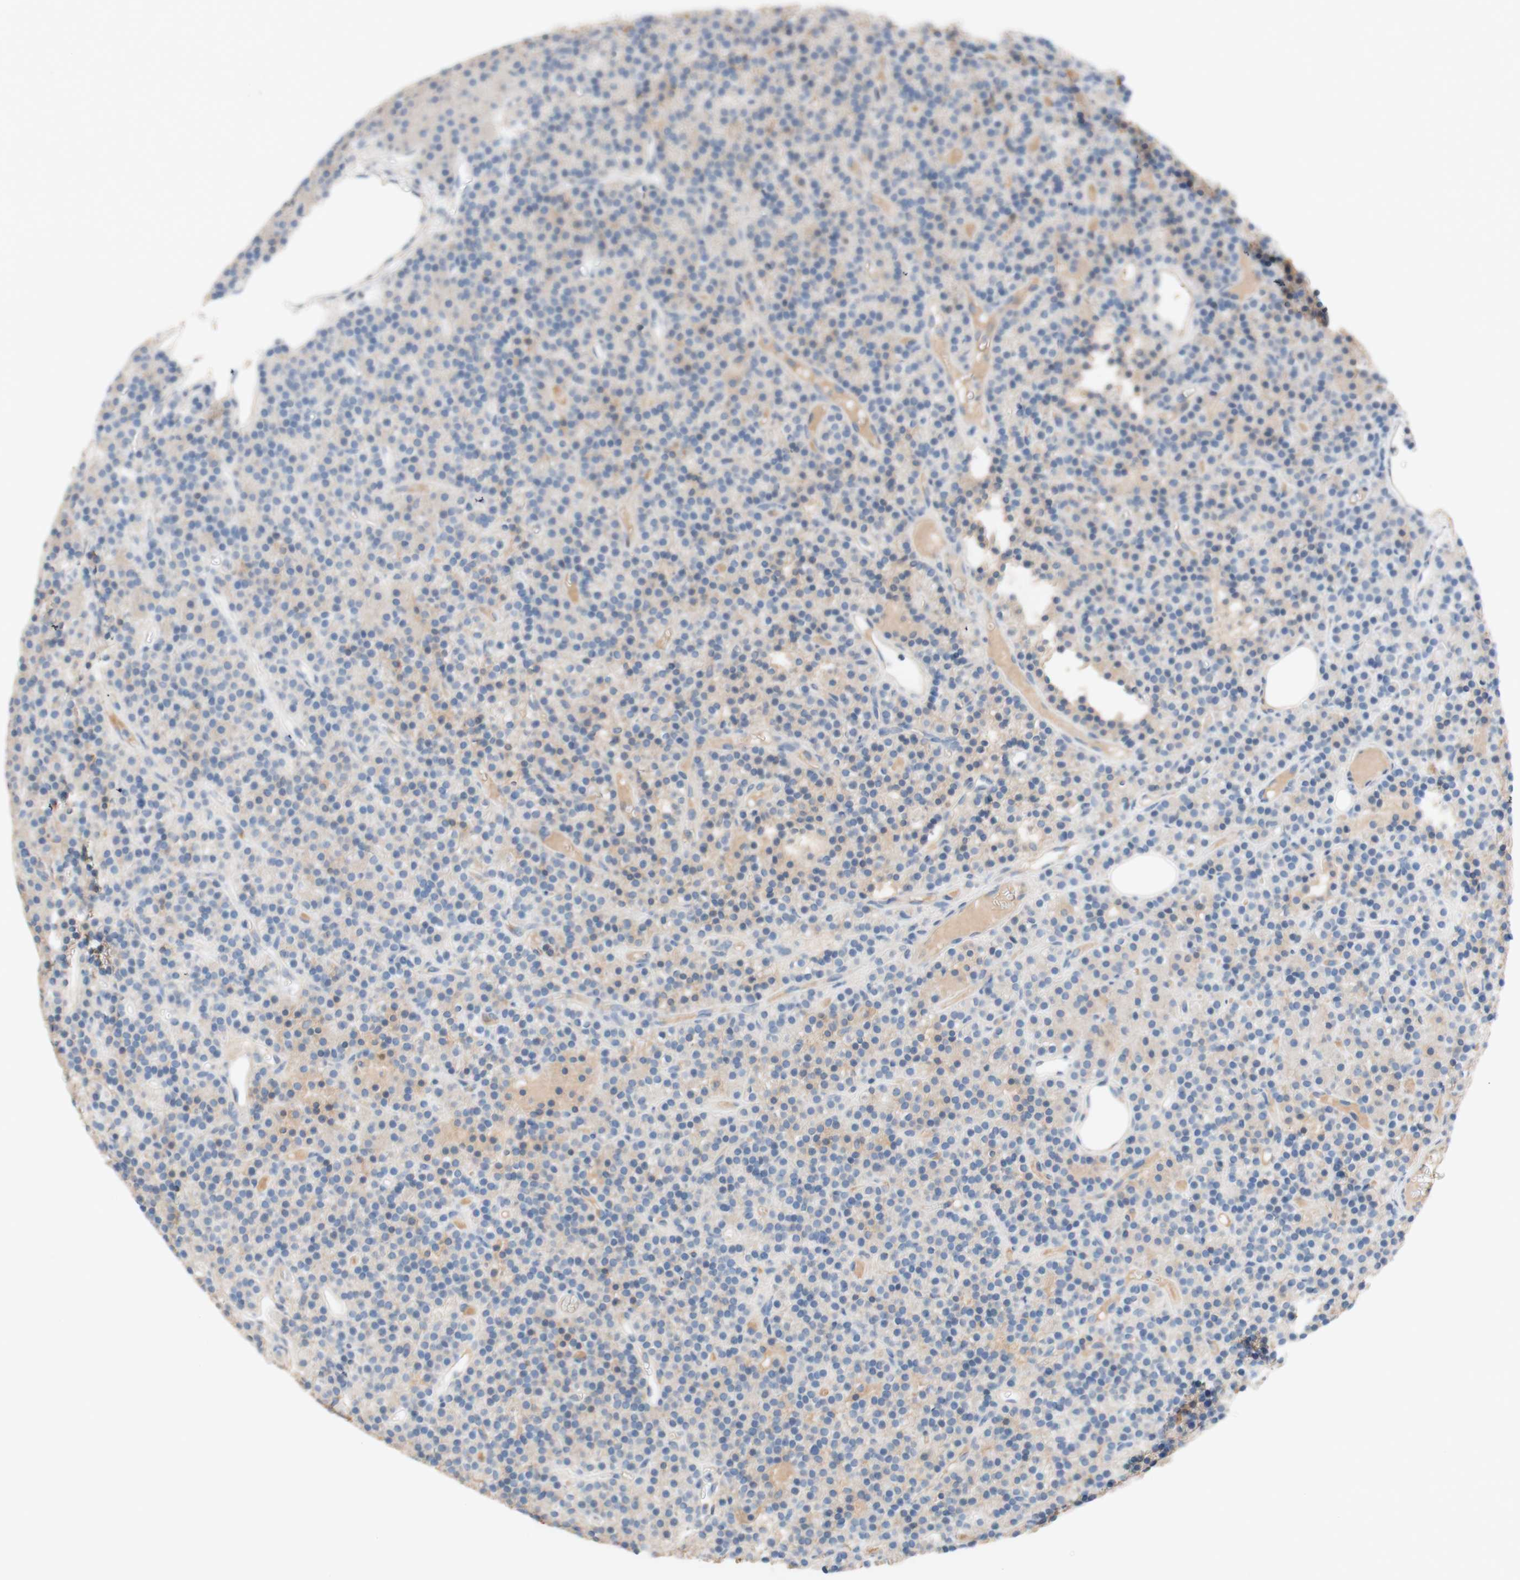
{"staining": {"intensity": "weak", "quantity": ">75%", "location": "cytoplasmic/membranous"}, "tissue": "parathyroid gland", "cell_type": "Glandular cells", "image_type": "normal", "snomed": [{"axis": "morphology", "description": "Normal tissue, NOS"}, {"axis": "morphology", "description": "Hyperplasia, NOS"}, {"axis": "topography", "description": "Parathyroid gland"}], "caption": "High-magnification brightfield microscopy of benign parathyroid gland stained with DAB (3,3'-diaminobenzidine) (brown) and counterstained with hematoxylin (blue). glandular cells exhibit weak cytoplasmic/membranous positivity is appreciated in approximately>75% of cells. Using DAB (3,3'-diaminobenzidine) (brown) and hematoxylin (blue) stains, captured at high magnification using brightfield microscopy.", "gene": "PACSIN1", "patient": {"sex": "male", "age": 44}}